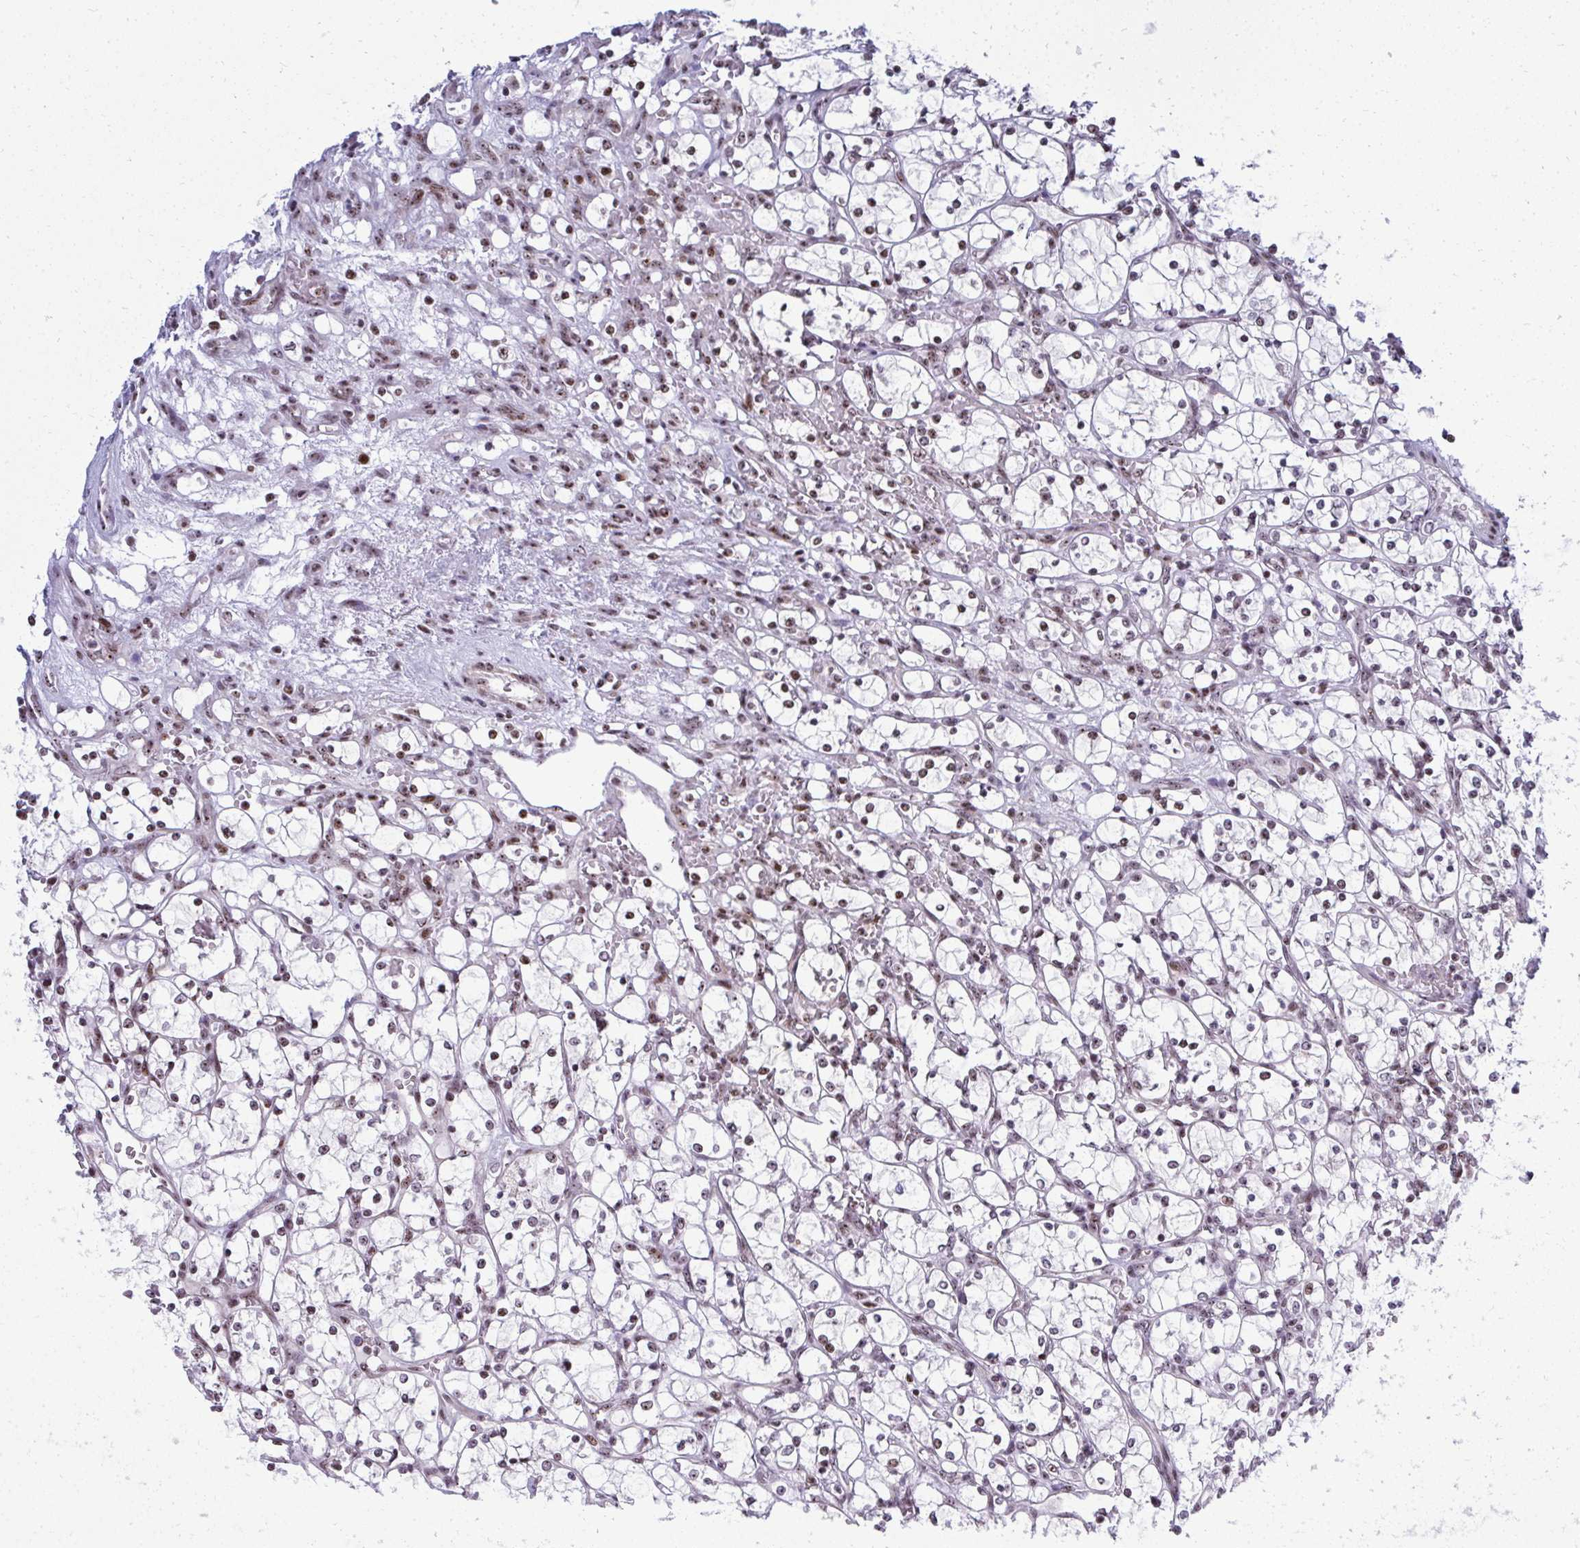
{"staining": {"intensity": "moderate", "quantity": "<25%", "location": "nuclear"}, "tissue": "renal cancer", "cell_type": "Tumor cells", "image_type": "cancer", "snomed": [{"axis": "morphology", "description": "Adenocarcinoma, NOS"}, {"axis": "topography", "description": "Kidney"}], "caption": "Renal adenocarcinoma was stained to show a protein in brown. There is low levels of moderate nuclear positivity in approximately <25% of tumor cells. (DAB (3,3'-diaminobenzidine) IHC, brown staining for protein, blue staining for nuclei).", "gene": "SIRT7", "patient": {"sex": "female", "age": 69}}